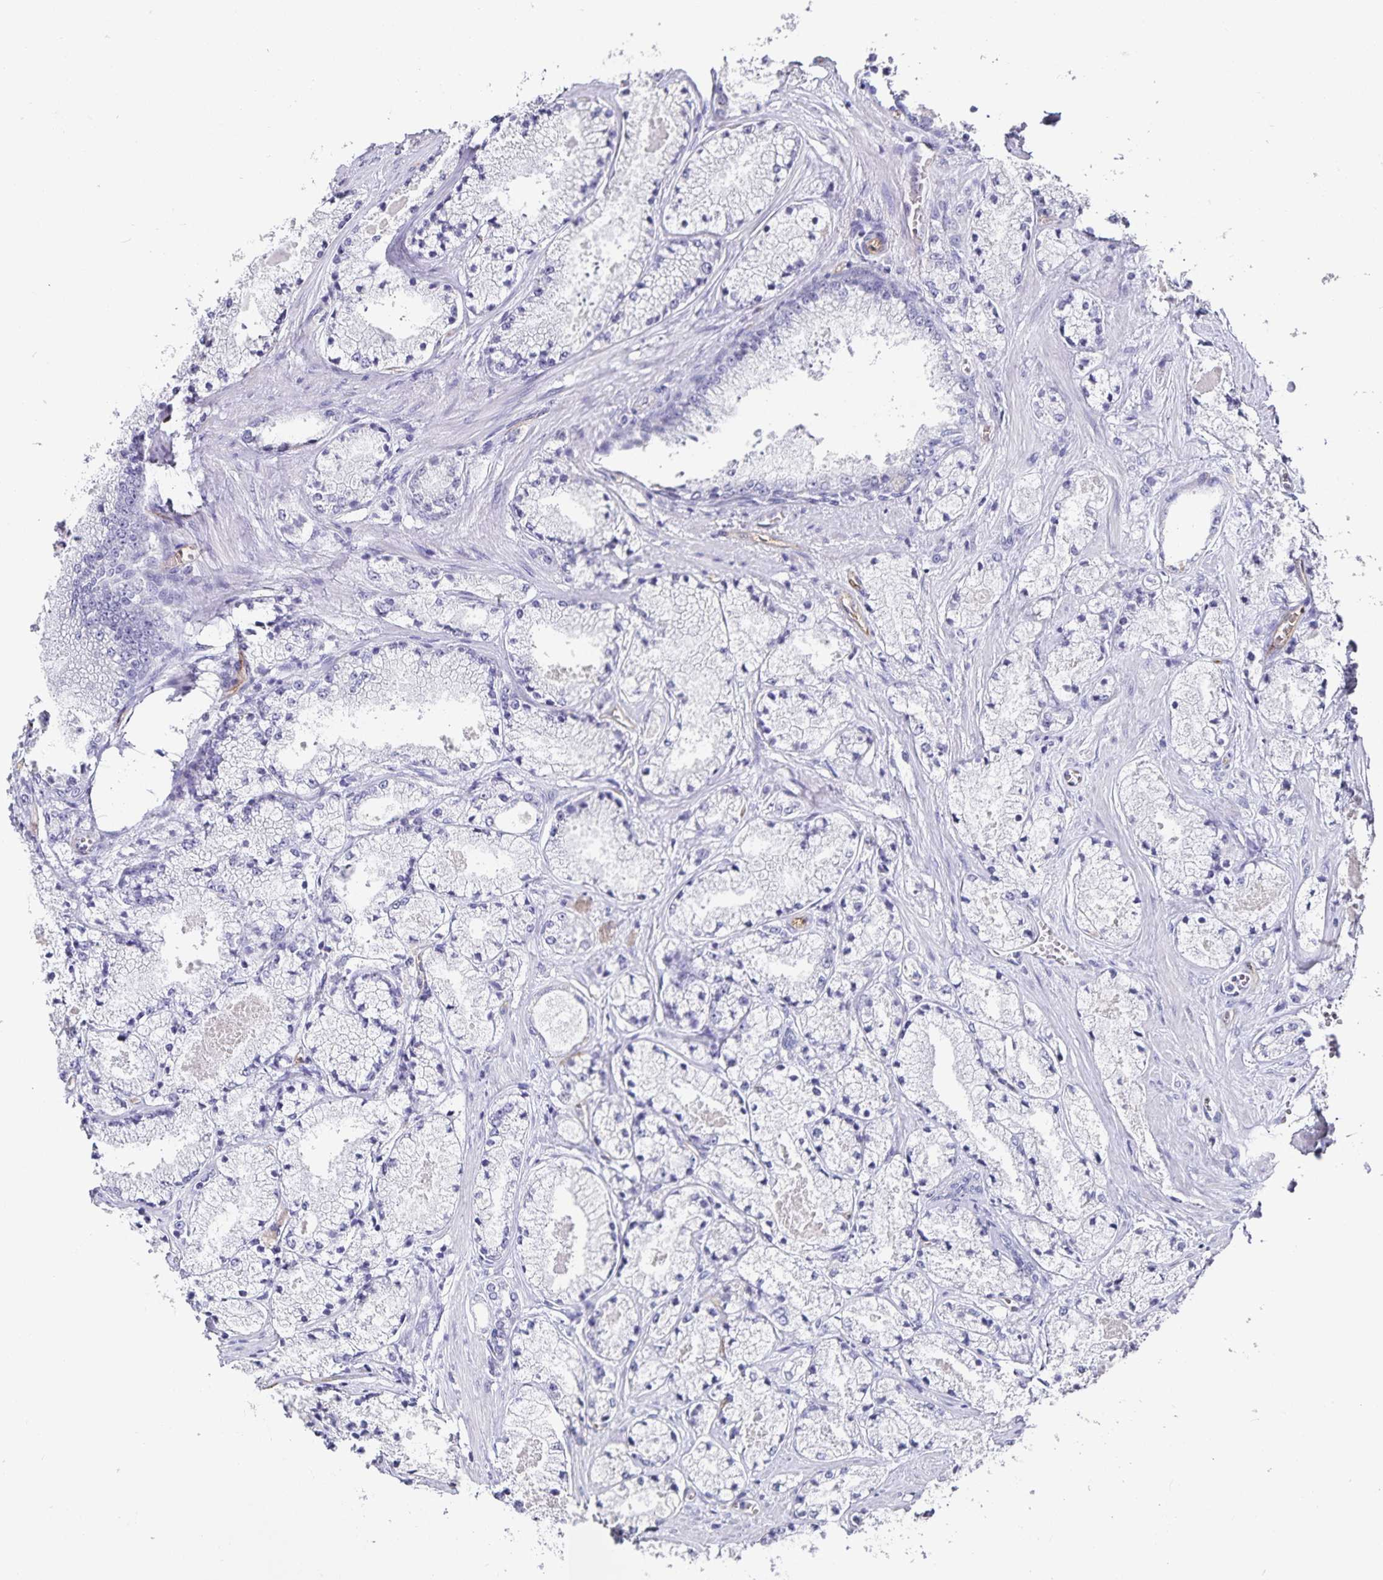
{"staining": {"intensity": "negative", "quantity": "none", "location": "none"}, "tissue": "prostate cancer", "cell_type": "Tumor cells", "image_type": "cancer", "snomed": [{"axis": "morphology", "description": "Adenocarcinoma, High grade"}, {"axis": "topography", "description": "Prostate"}], "caption": "A histopathology image of human prostate cancer is negative for staining in tumor cells.", "gene": "PODXL", "patient": {"sex": "male", "age": 63}}